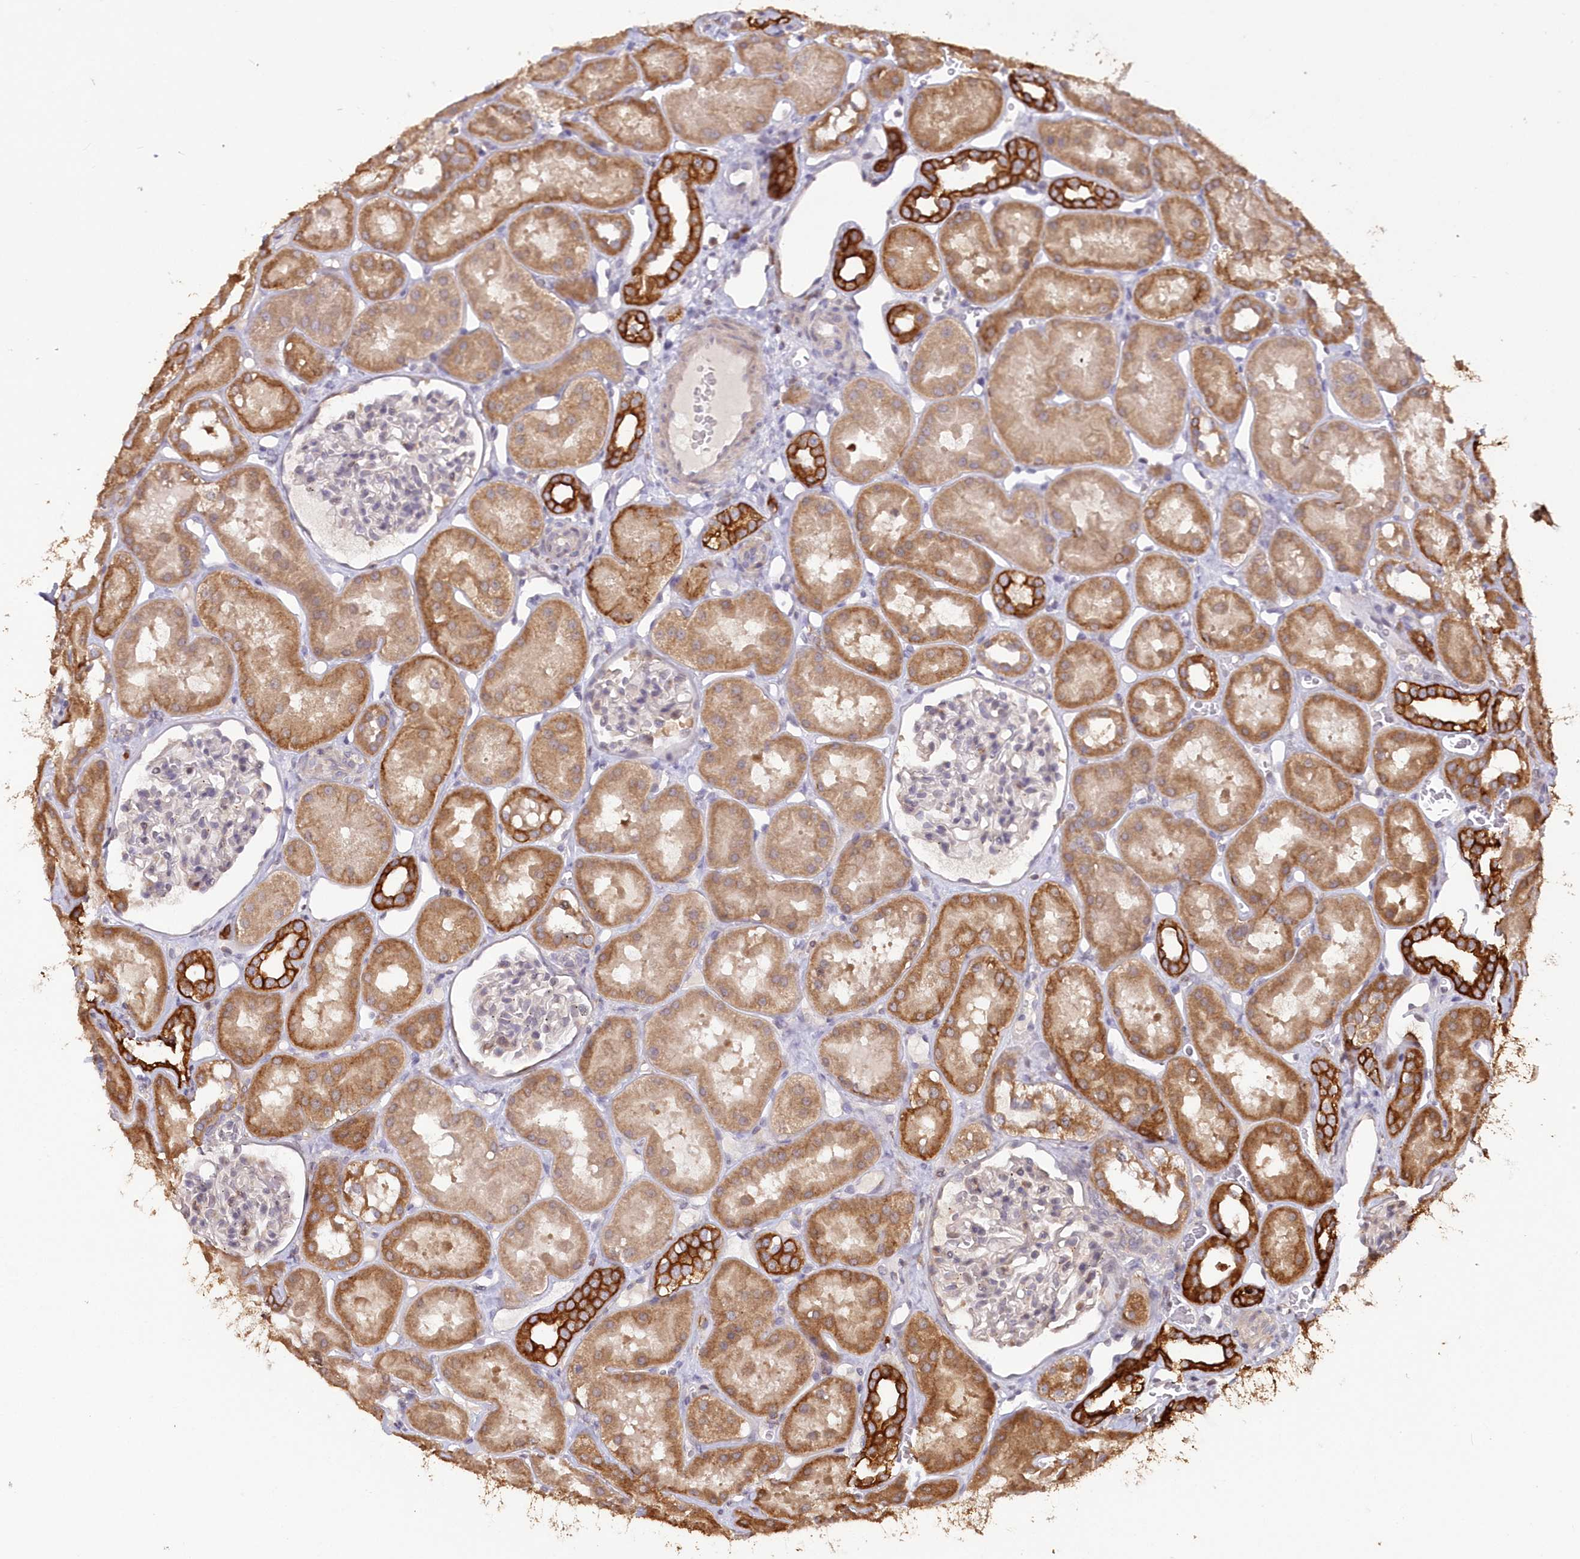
{"staining": {"intensity": "negative", "quantity": "none", "location": "none"}, "tissue": "kidney", "cell_type": "Cells in glomeruli", "image_type": "normal", "snomed": [{"axis": "morphology", "description": "Normal tissue, NOS"}, {"axis": "topography", "description": "Kidney"}], "caption": "Photomicrograph shows no protein positivity in cells in glomeruli of normal kidney.", "gene": "SNED1", "patient": {"sex": "male", "age": 16}}